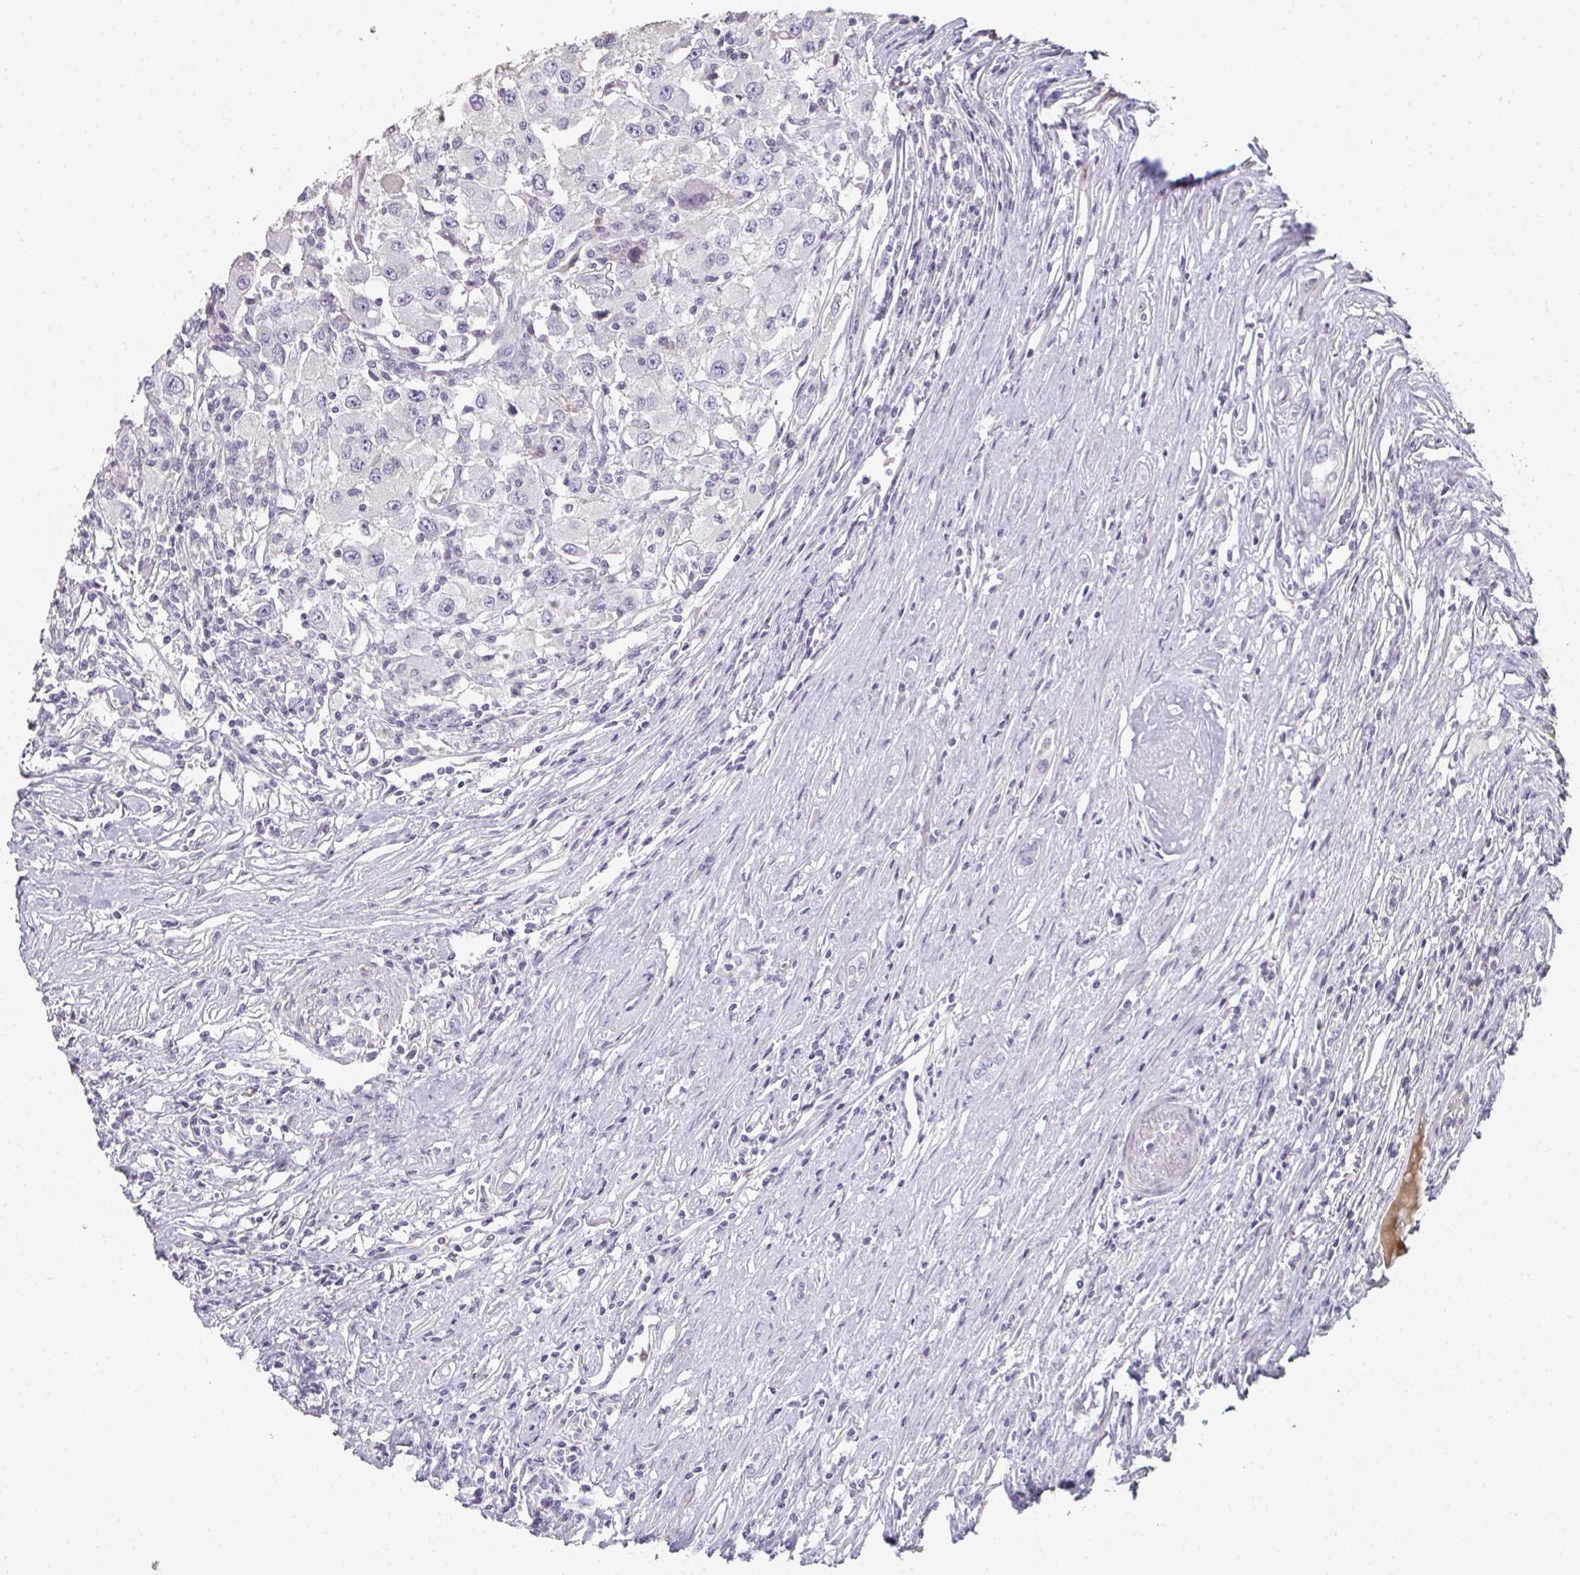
{"staining": {"intensity": "negative", "quantity": "none", "location": "none"}, "tissue": "renal cancer", "cell_type": "Tumor cells", "image_type": "cancer", "snomed": [{"axis": "morphology", "description": "Adenocarcinoma, NOS"}, {"axis": "topography", "description": "Kidney"}], "caption": "Immunohistochemistry (IHC) of human adenocarcinoma (renal) shows no positivity in tumor cells. (DAB IHC visualized using brightfield microscopy, high magnification).", "gene": "A1CF", "patient": {"sex": "female", "age": 67}}